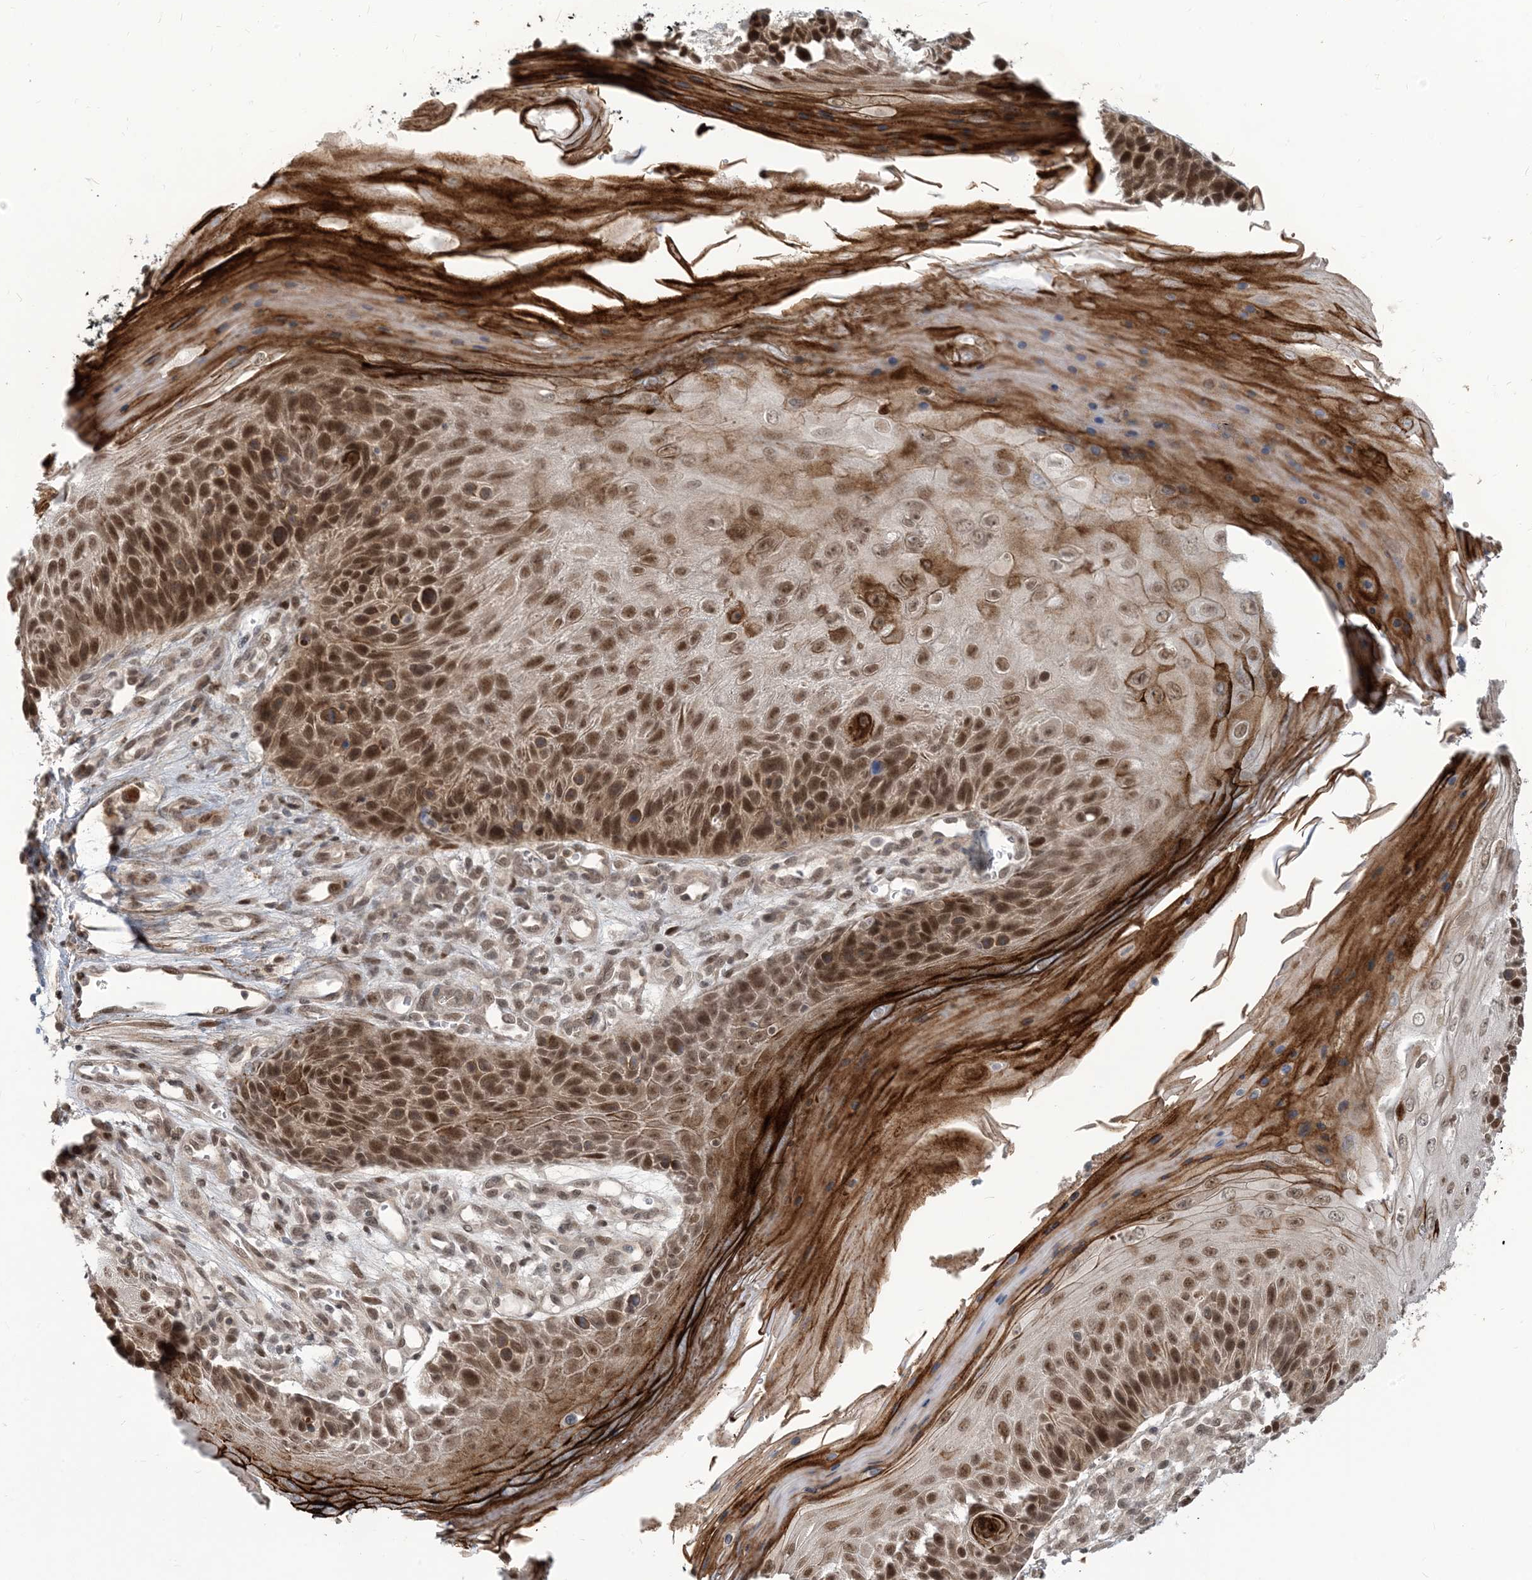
{"staining": {"intensity": "strong", "quantity": ">75%", "location": "nuclear"}, "tissue": "skin cancer", "cell_type": "Tumor cells", "image_type": "cancer", "snomed": [{"axis": "morphology", "description": "Squamous cell carcinoma, NOS"}, {"axis": "topography", "description": "Skin"}], "caption": "The histopathology image shows immunohistochemical staining of skin cancer. There is strong nuclear staining is identified in approximately >75% of tumor cells. The staining was performed using DAB, with brown indicating positive protein expression. Nuclei are stained blue with hematoxylin.", "gene": "LAGE3", "patient": {"sex": "female", "age": 88}}